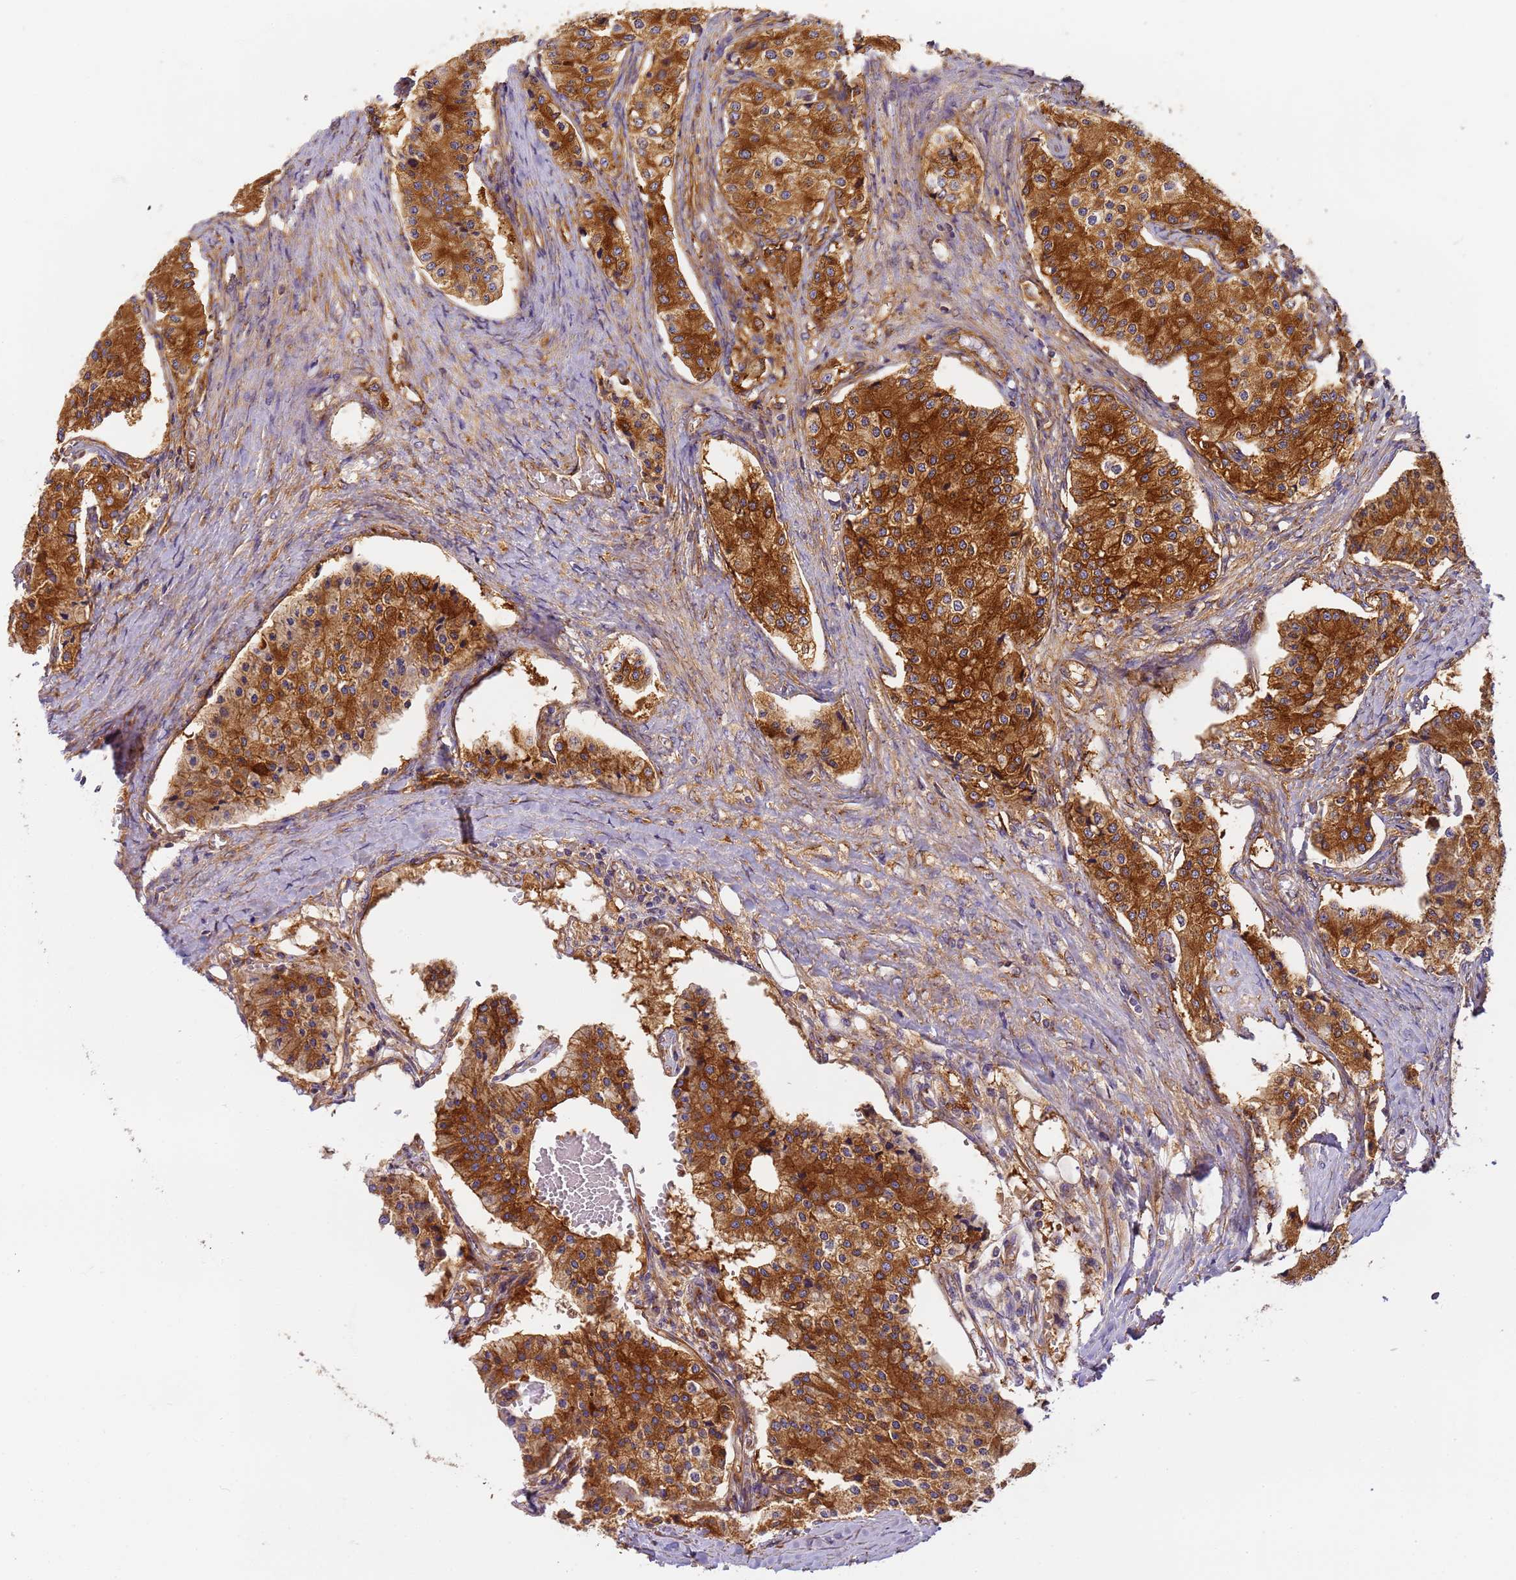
{"staining": {"intensity": "strong", "quantity": ">75%", "location": "cytoplasmic/membranous"}, "tissue": "carcinoid", "cell_type": "Tumor cells", "image_type": "cancer", "snomed": [{"axis": "morphology", "description": "Carcinoid, malignant, NOS"}, {"axis": "topography", "description": "Colon"}], "caption": "Immunohistochemical staining of human malignant carcinoid reveals high levels of strong cytoplasmic/membranous staining in approximately >75% of tumor cells. (DAB IHC, brown staining for protein, blue staining for nuclei).", "gene": "DYNC1I2", "patient": {"sex": "female", "age": 52}}